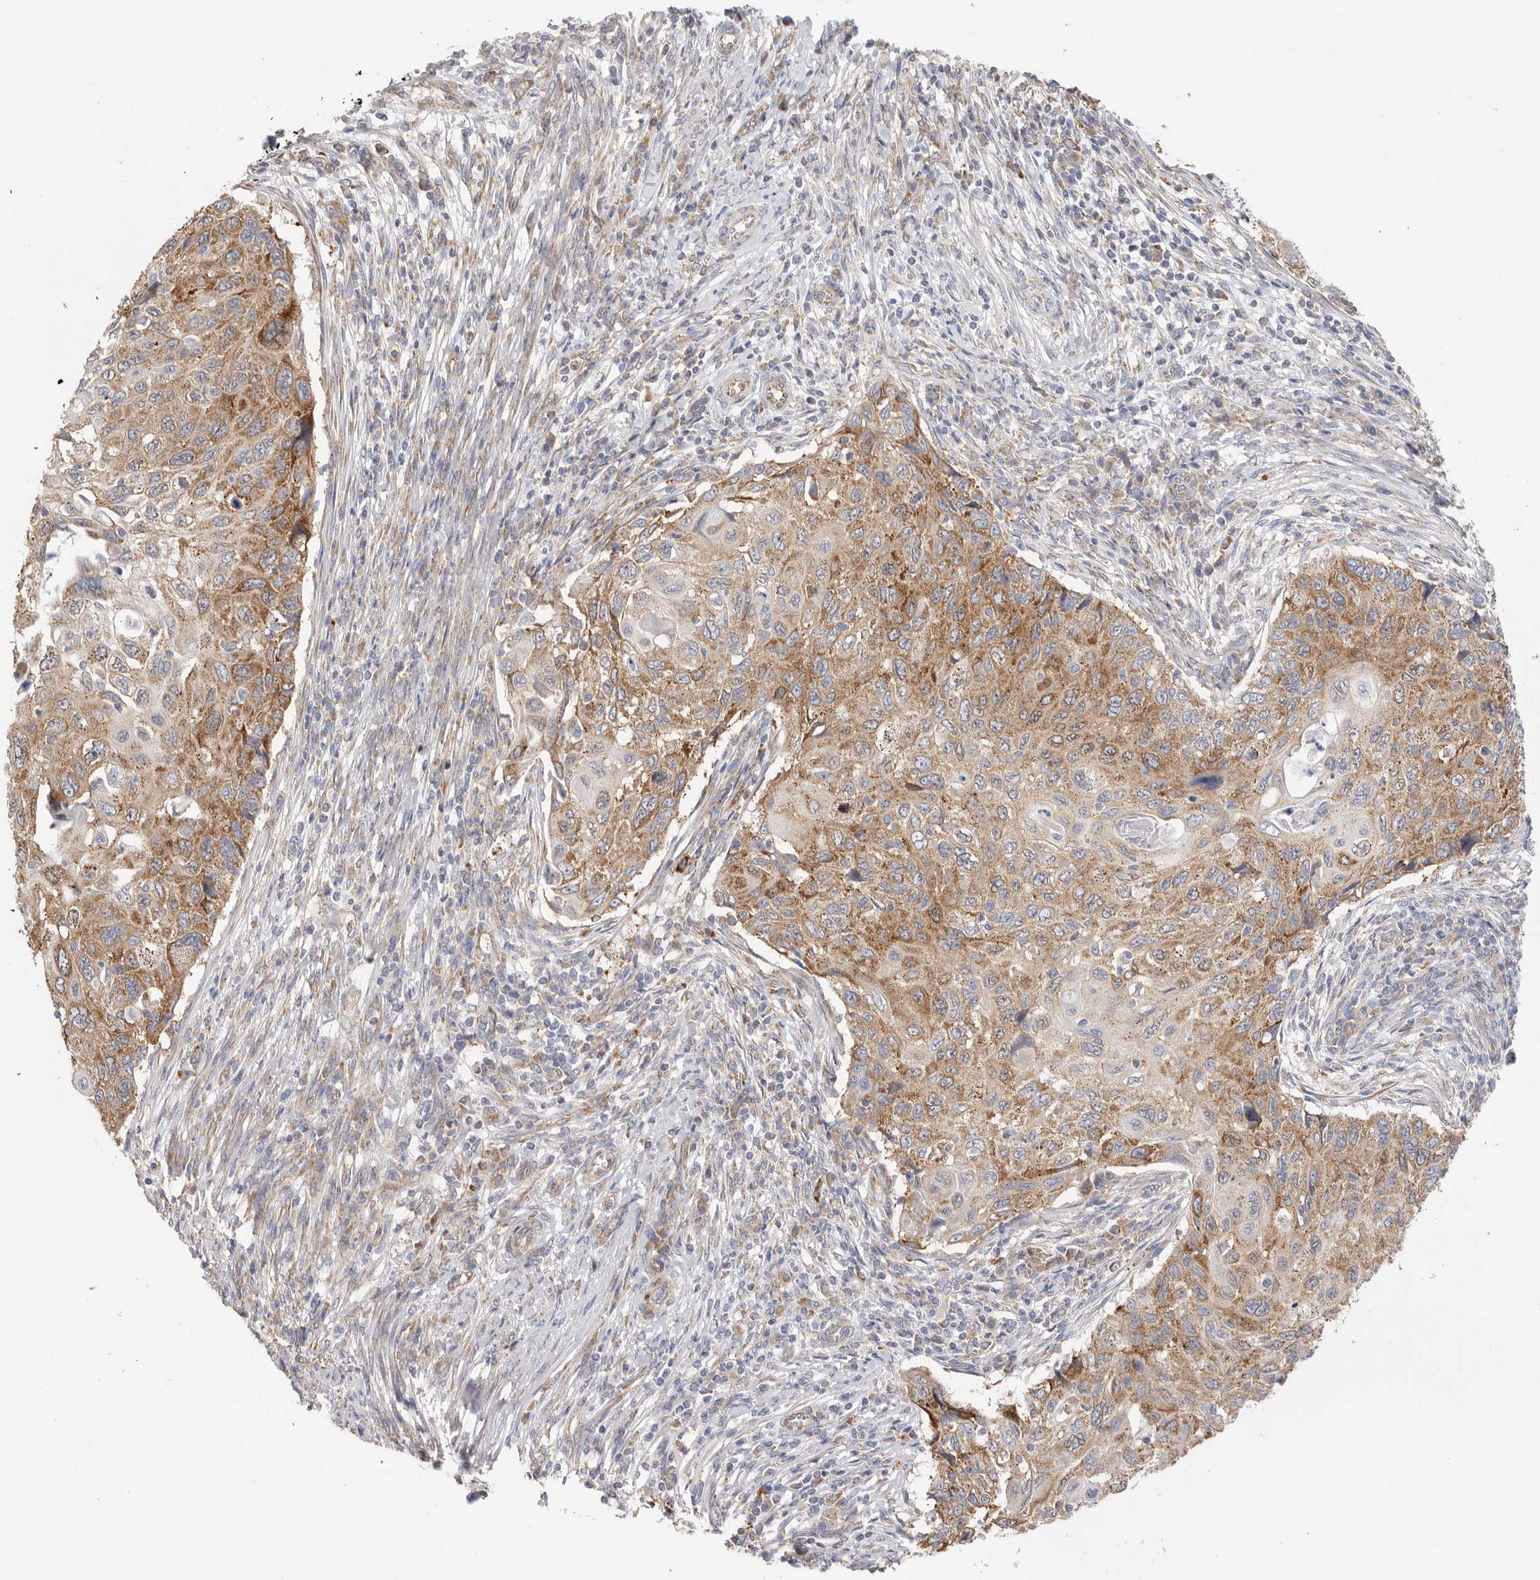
{"staining": {"intensity": "moderate", "quantity": ">75%", "location": "cytoplasmic/membranous"}, "tissue": "cervical cancer", "cell_type": "Tumor cells", "image_type": "cancer", "snomed": [{"axis": "morphology", "description": "Squamous cell carcinoma, NOS"}, {"axis": "topography", "description": "Cervix"}], "caption": "IHC photomicrograph of neoplastic tissue: cervical squamous cell carcinoma stained using immunohistochemistry (IHC) demonstrates medium levels of moderate protein expression localized specifically in the cytoplasmic/membranous of tumor cells, appearing as a cytoplasmic/membranous brown color.", "gene": "SERBP1", "patient": {"sex": "female", "age": 70}}